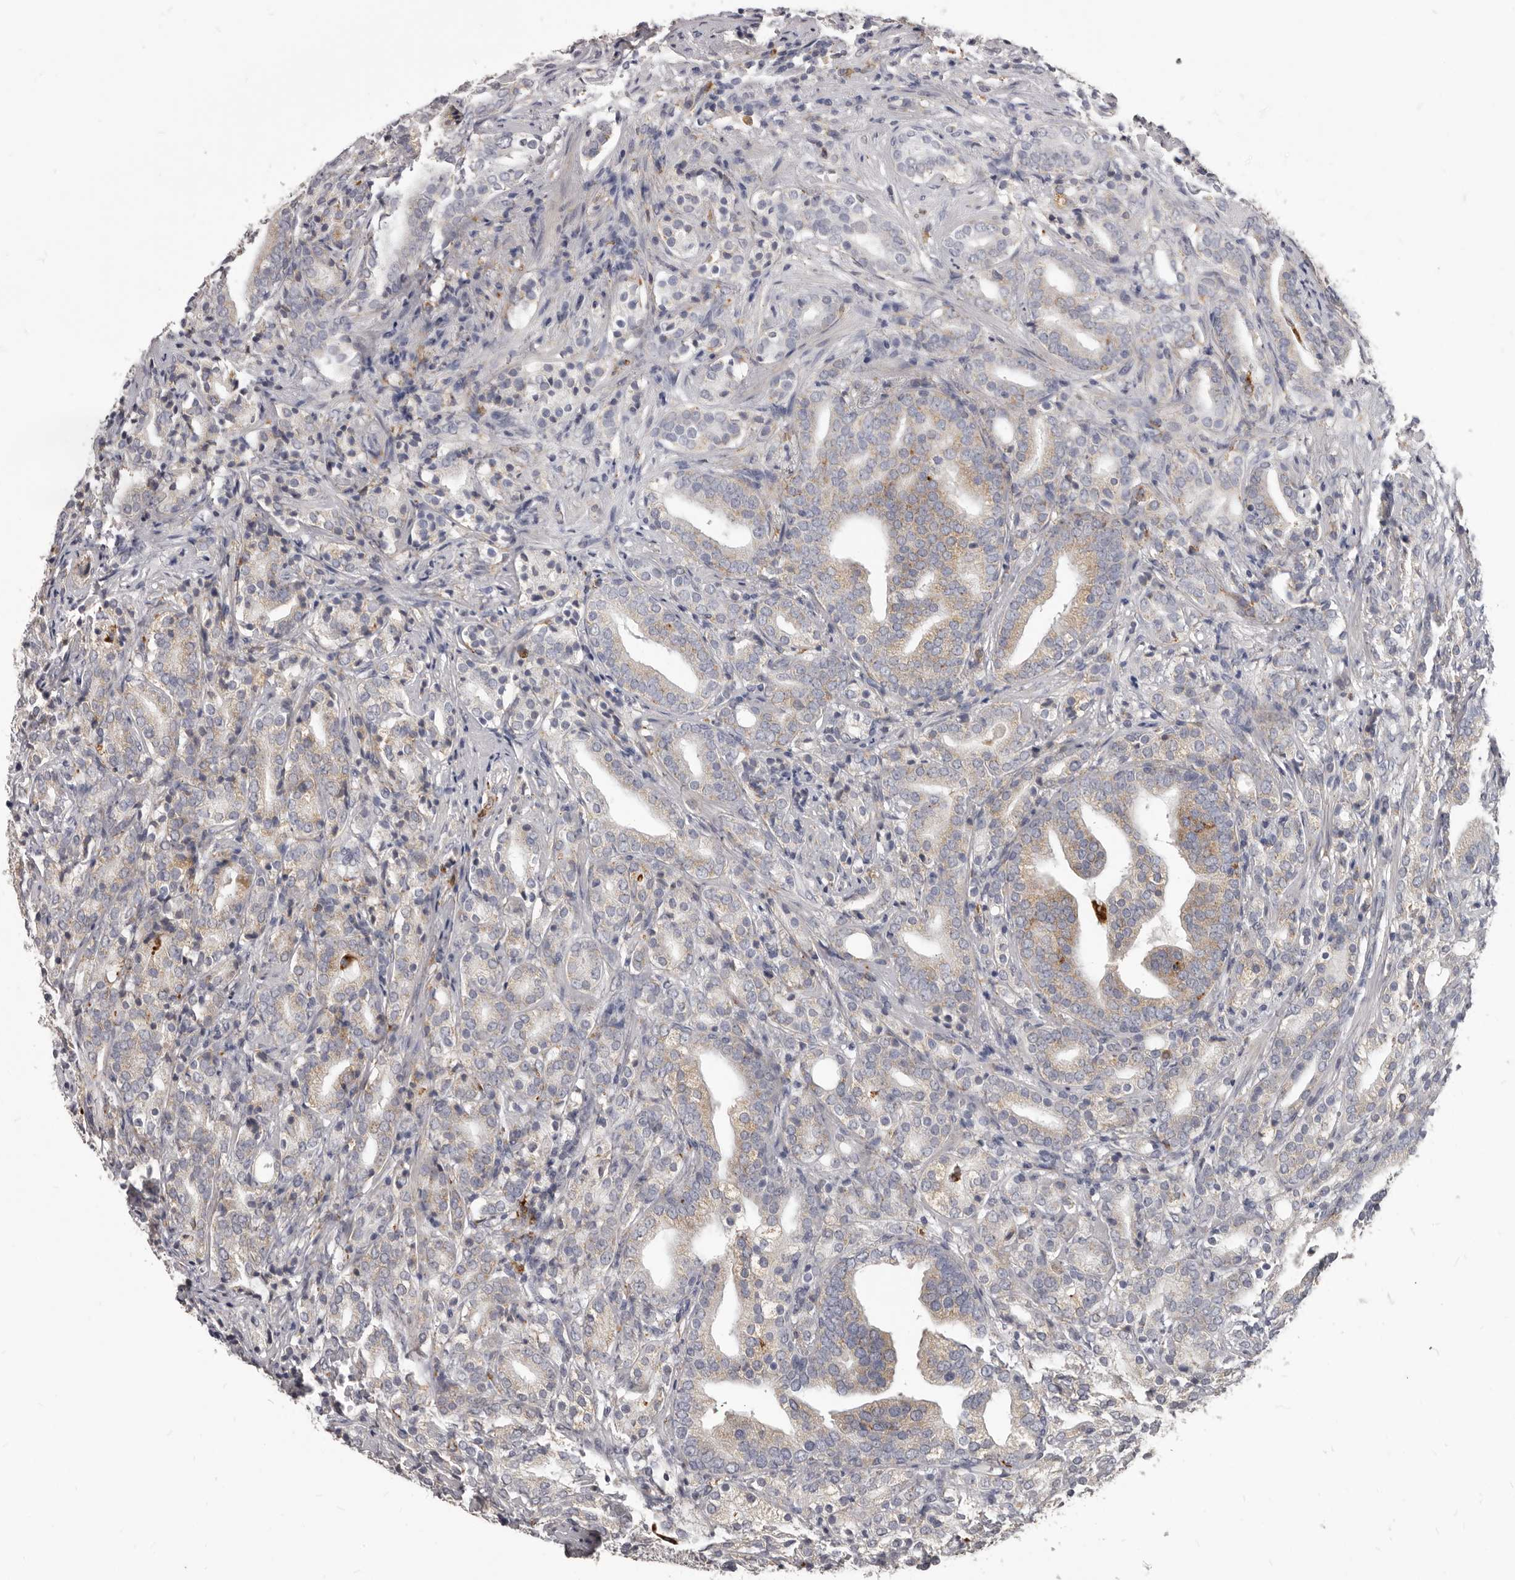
{"staining": {"intensity": "weak", "quantity": "25%-75%", "location": "cytoplasmic/membranous"}, "tissue": "prostate cancer", "cell_type": "Tumor cells", "image_type": "cancer", "snomed": [{"axis": "morphology", "description": "Adenocarcinoma, High grade"}, {"axis": "topography", "description": "Prostate"}], "caption": "A brown stain shows weak cytoplasmic/membranous positivity of a protein in human prostate cancer tumor cells. (Brightfield microscopy of DAB IHC at high magnification).", "gene": "PI4K2A", "patient": {"sex": "male", "age": 57}}